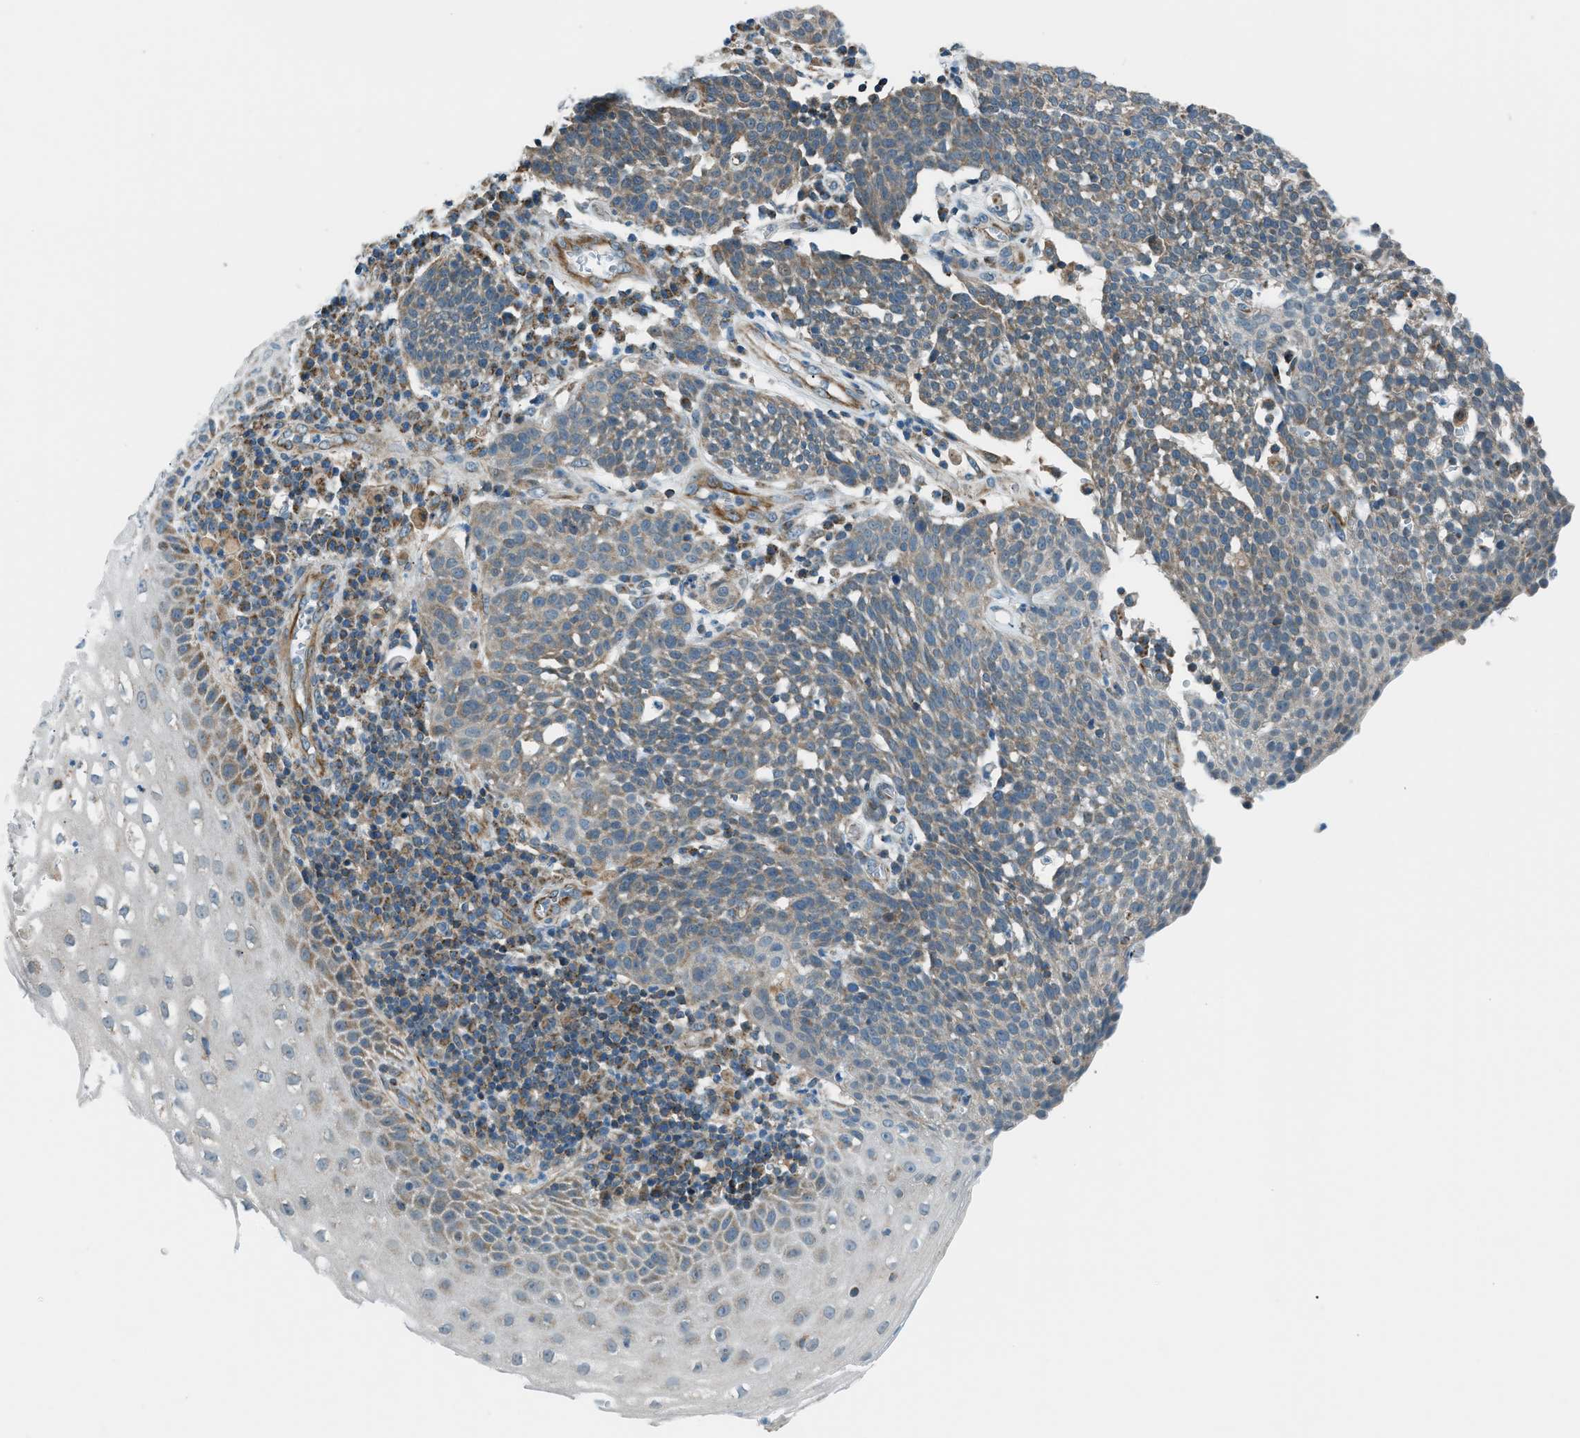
{"staining": {"intensity": "weak", "quantity": ">75%", "location": "cytoplasmic/membranous"}, "tissue": "cervical cancer", "cell_type": "Tumor cells", "image_type": "cancer", "snomed": [{"axis": "morphology", "description": "Squamous cell carcinoma, NOS"}, {"axis": "topography", "description": "Cervix"}], "caption": "Cervical squamous cell carcinoma stained for a protein (brown) exhibits weak cytoplasmic/membranous positive staining in about >75% of tumor cells.", "gene": "PIGG", "patient": {"sex": "female", "age": 34}}